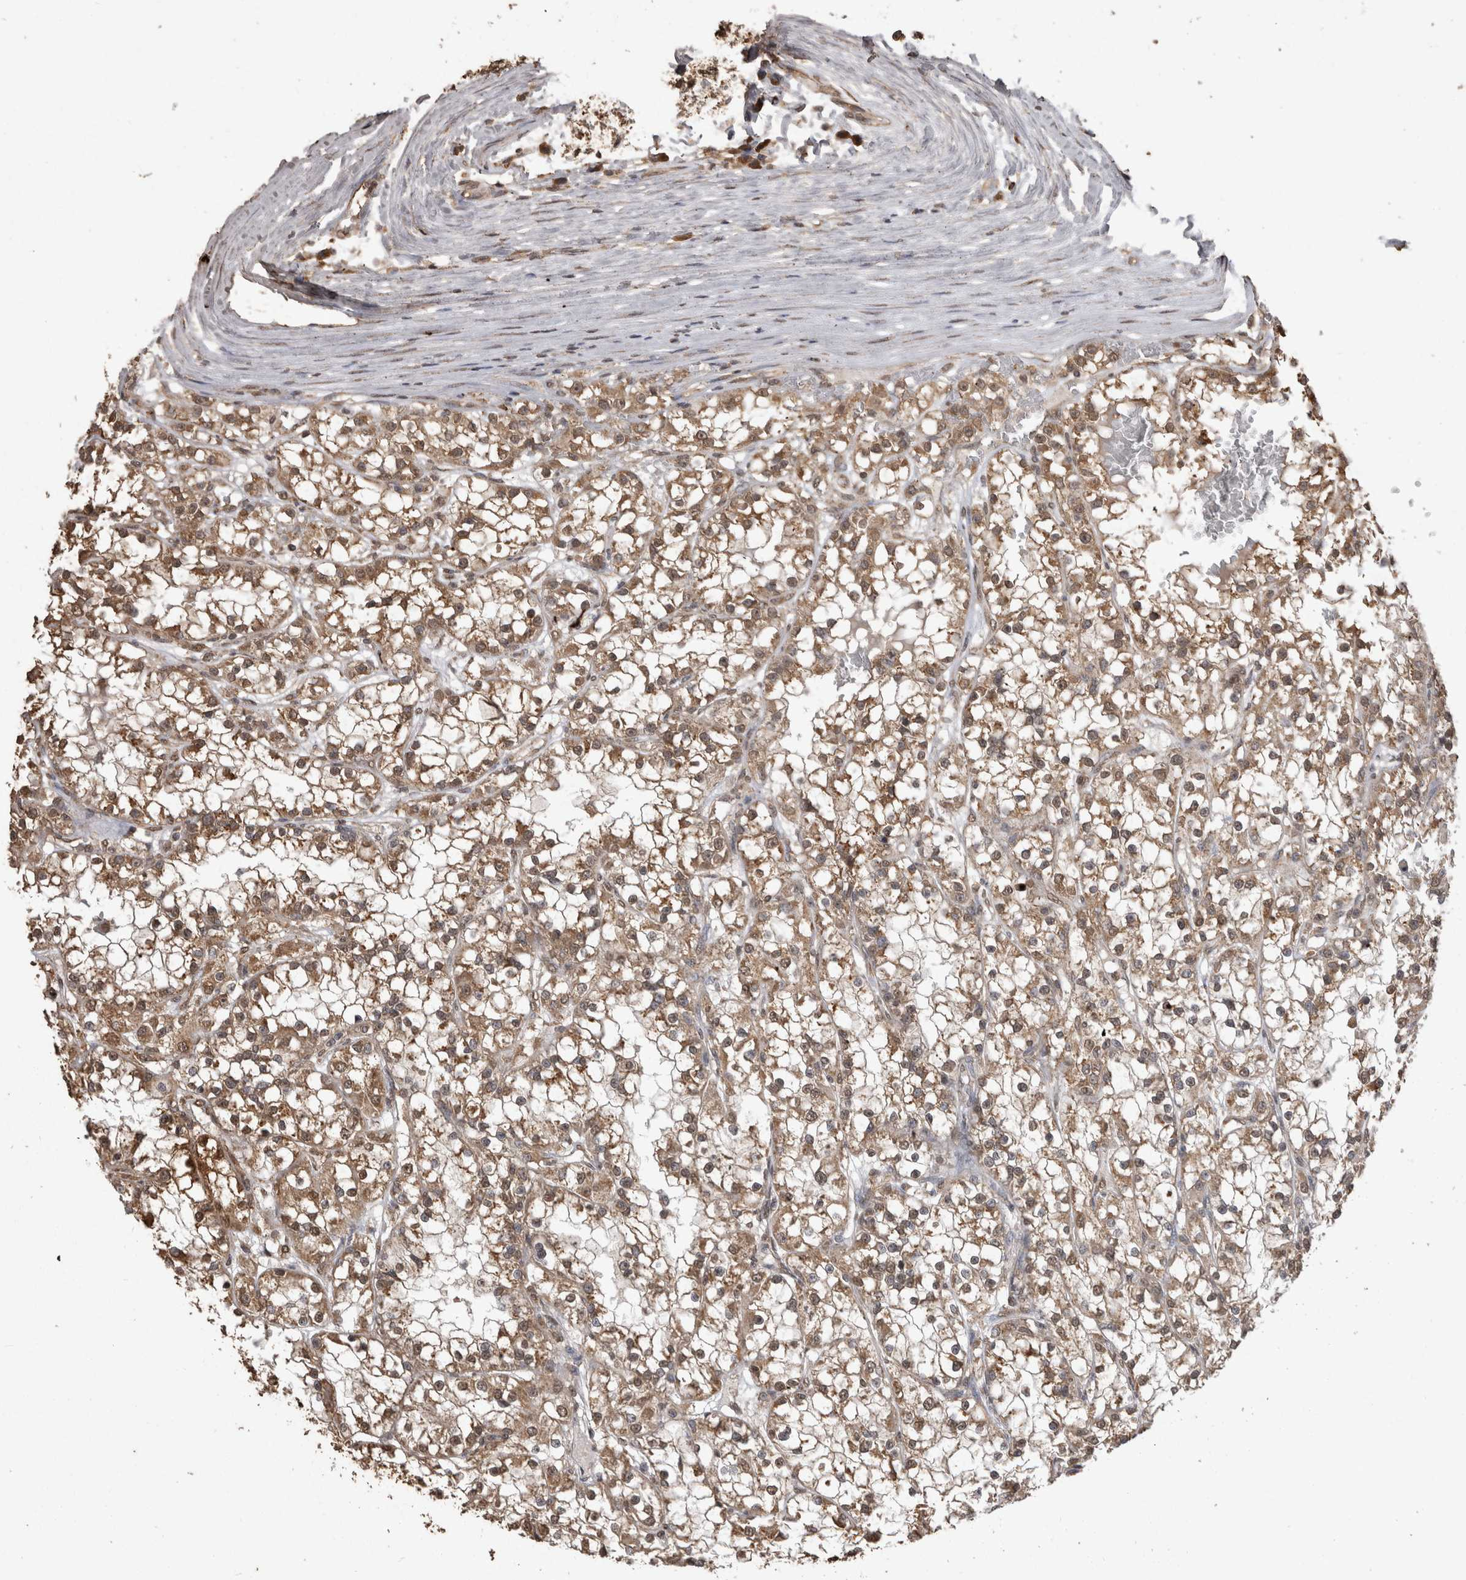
{"staining": {"intensity": "moderate", "quantity": ">75%", "location": "cytoplasmic/membranous,nuclear"}, "tissue": "renal cancer", "cell_type": "Tumor cells", "image_type": "cancer", "snomed": [{"axis": "morphology", "description": "Adenocarcinoma, NOS"}, {"axis": "topography", "description": "Kidney"}], "caption": "A photomicrograph of renal cancer stained for a protein displays moderate cytoplasmic/membranous and nuclear brown staining in tumor cells. (IHC, brightfield microscopy, high magnification).", "gene": "SOCS5", "patient": {"sex": "female", "age": 52}}